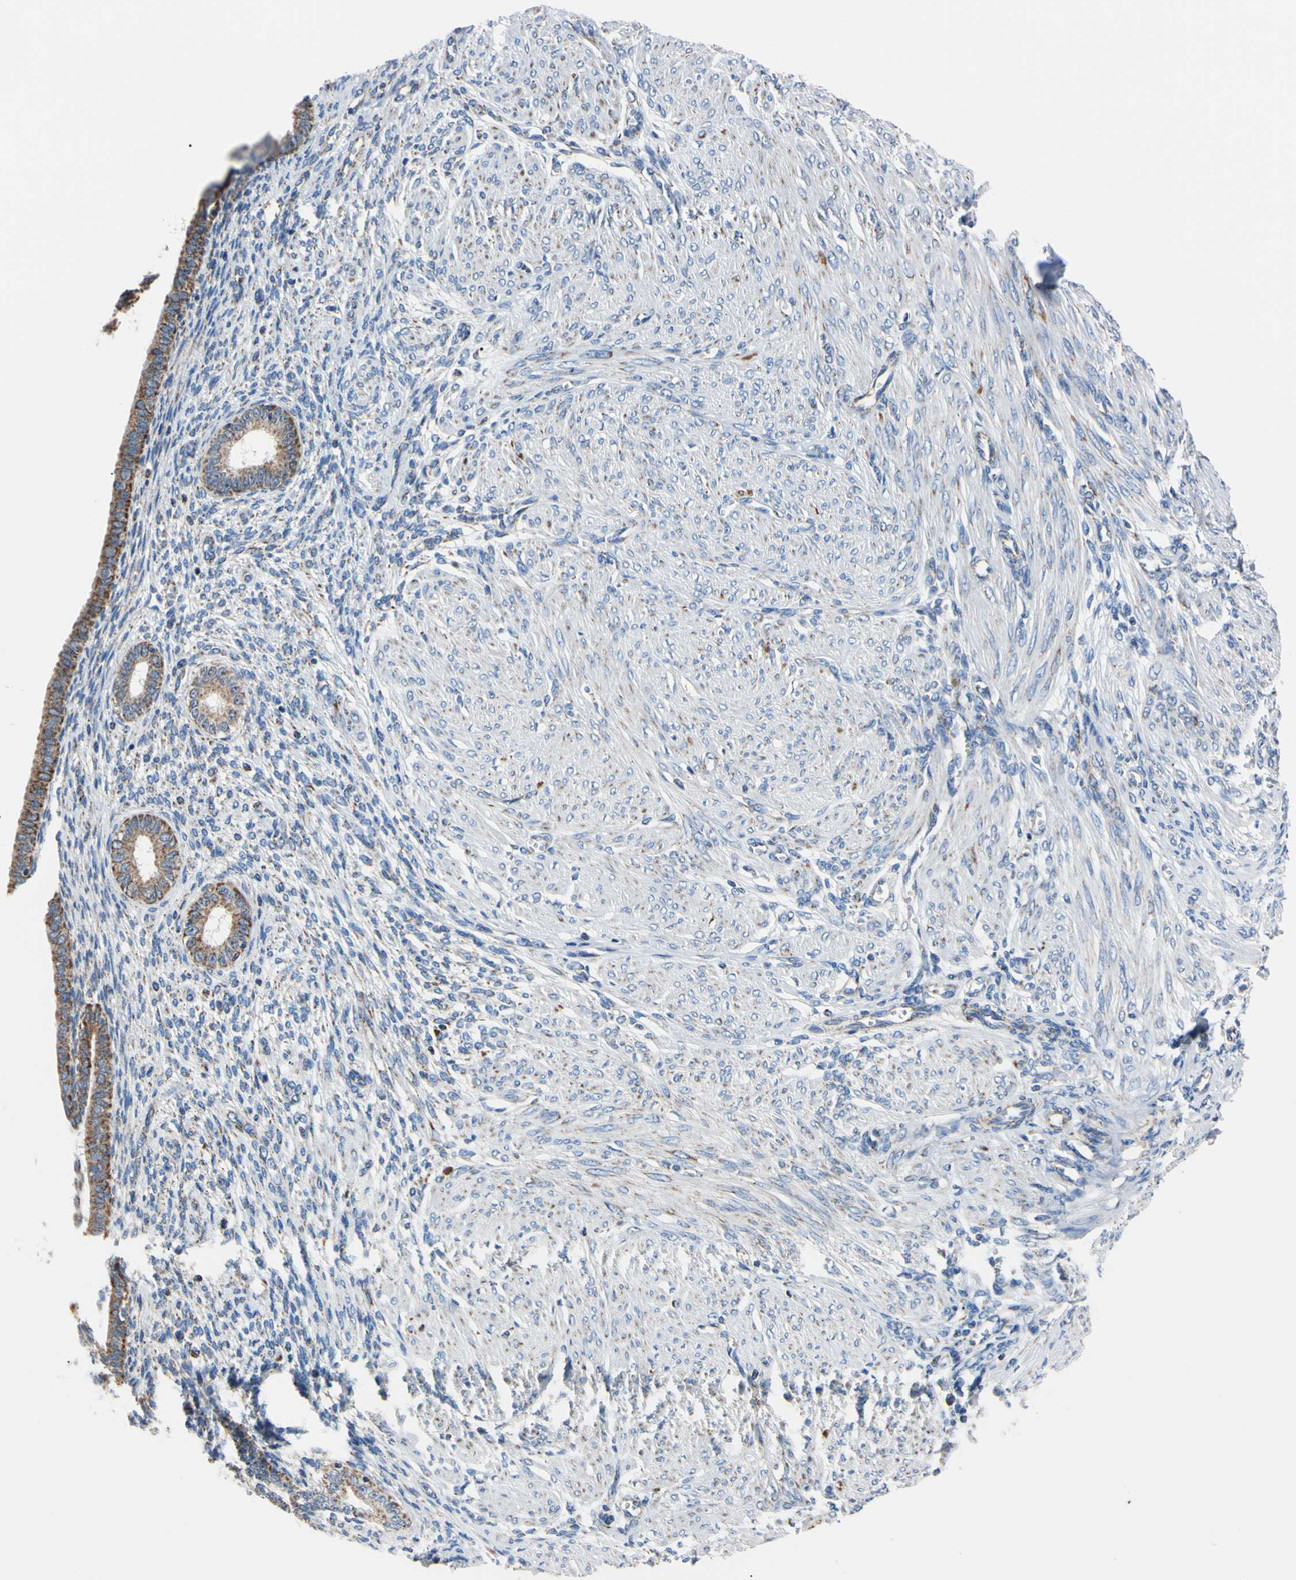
{"staining": {"intensity": "moderate", "quantity": "<25%", "location": "cytoplasmic/membranous"}, "tissue": "endometrium", "cell_type": "Cells in endometrial stroma", "image_type": "normal", "snomed": [{"axis": "morphology", "description": "Normal tissue, NOS"}, {"axis": "topography", "description": "Endometrium"}], "caption": "IHC of normal endometrium displays low levels of moderate cytoplasmic/membranous positivity in about <25% of cells in endometrial stroma.", "gene": "CLPP", "patient": {"sex": "female", "age": 72}}